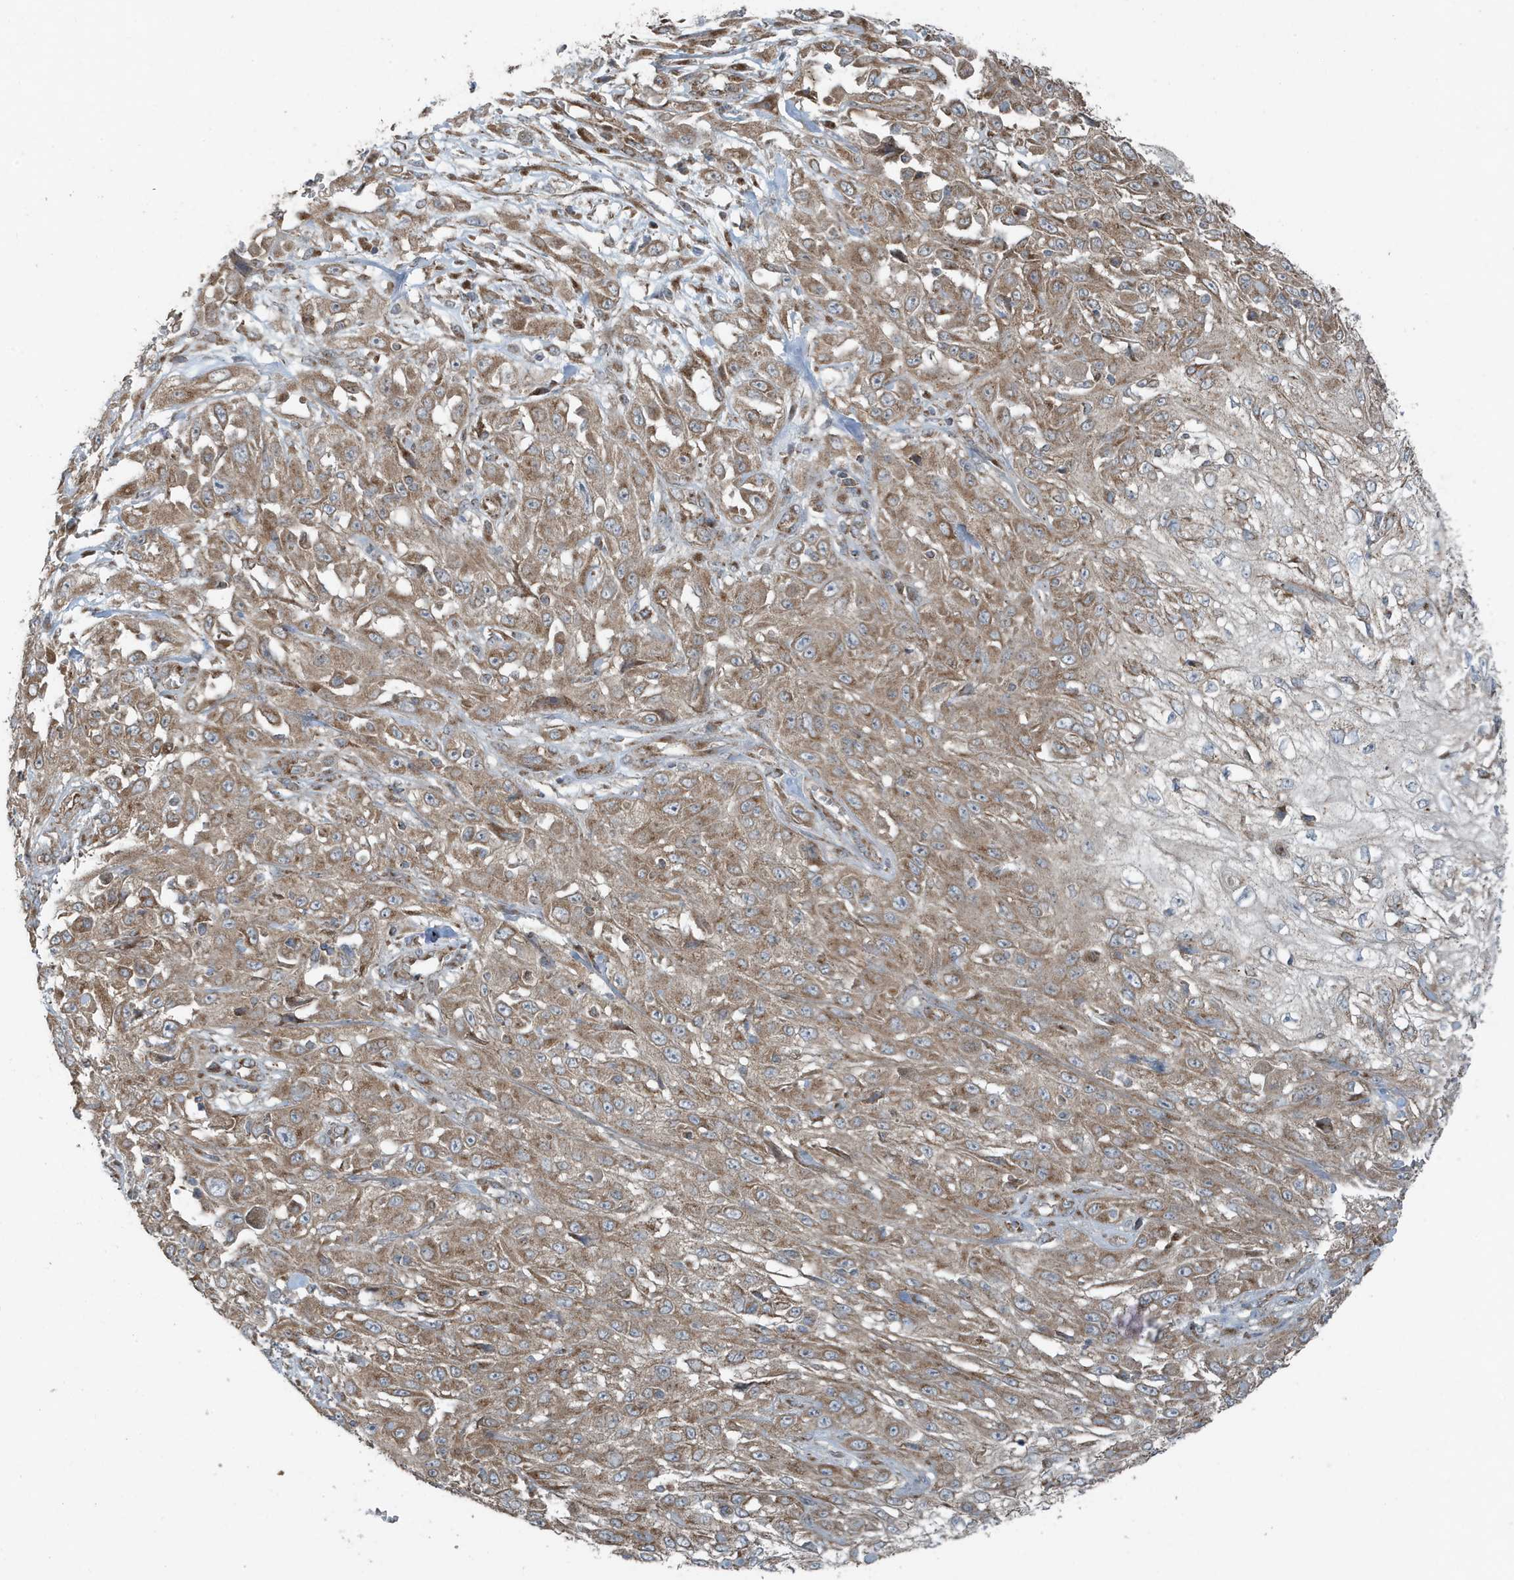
{"staining": {"intensity": "moderate", "quantity": ">75%", "location": "cytoplasmic/membranous"}, "tissue": "skin cancer", "cell_type": "Tumor cells", "image_type": "cancer", "snomed": [{"axis": "morphology", "description": "Squamous cell carcinoma, NOS"}, {"axis": "morphology", "description": "Squamous cell carcinoma, metastatic, NOS"}, {"axis": "topography", "description": "Skin"}, {"axis": "topography", "description": "Lymph node"}], "caption": "The image reveals immunohistochemical staining of skin cancer. There is moderate cytoplasmic/membranous positivity is identified in approximately >75% of tumor cells.", "gene": "GOLGA4", "patient": {"sex": "male", "age": 75}}